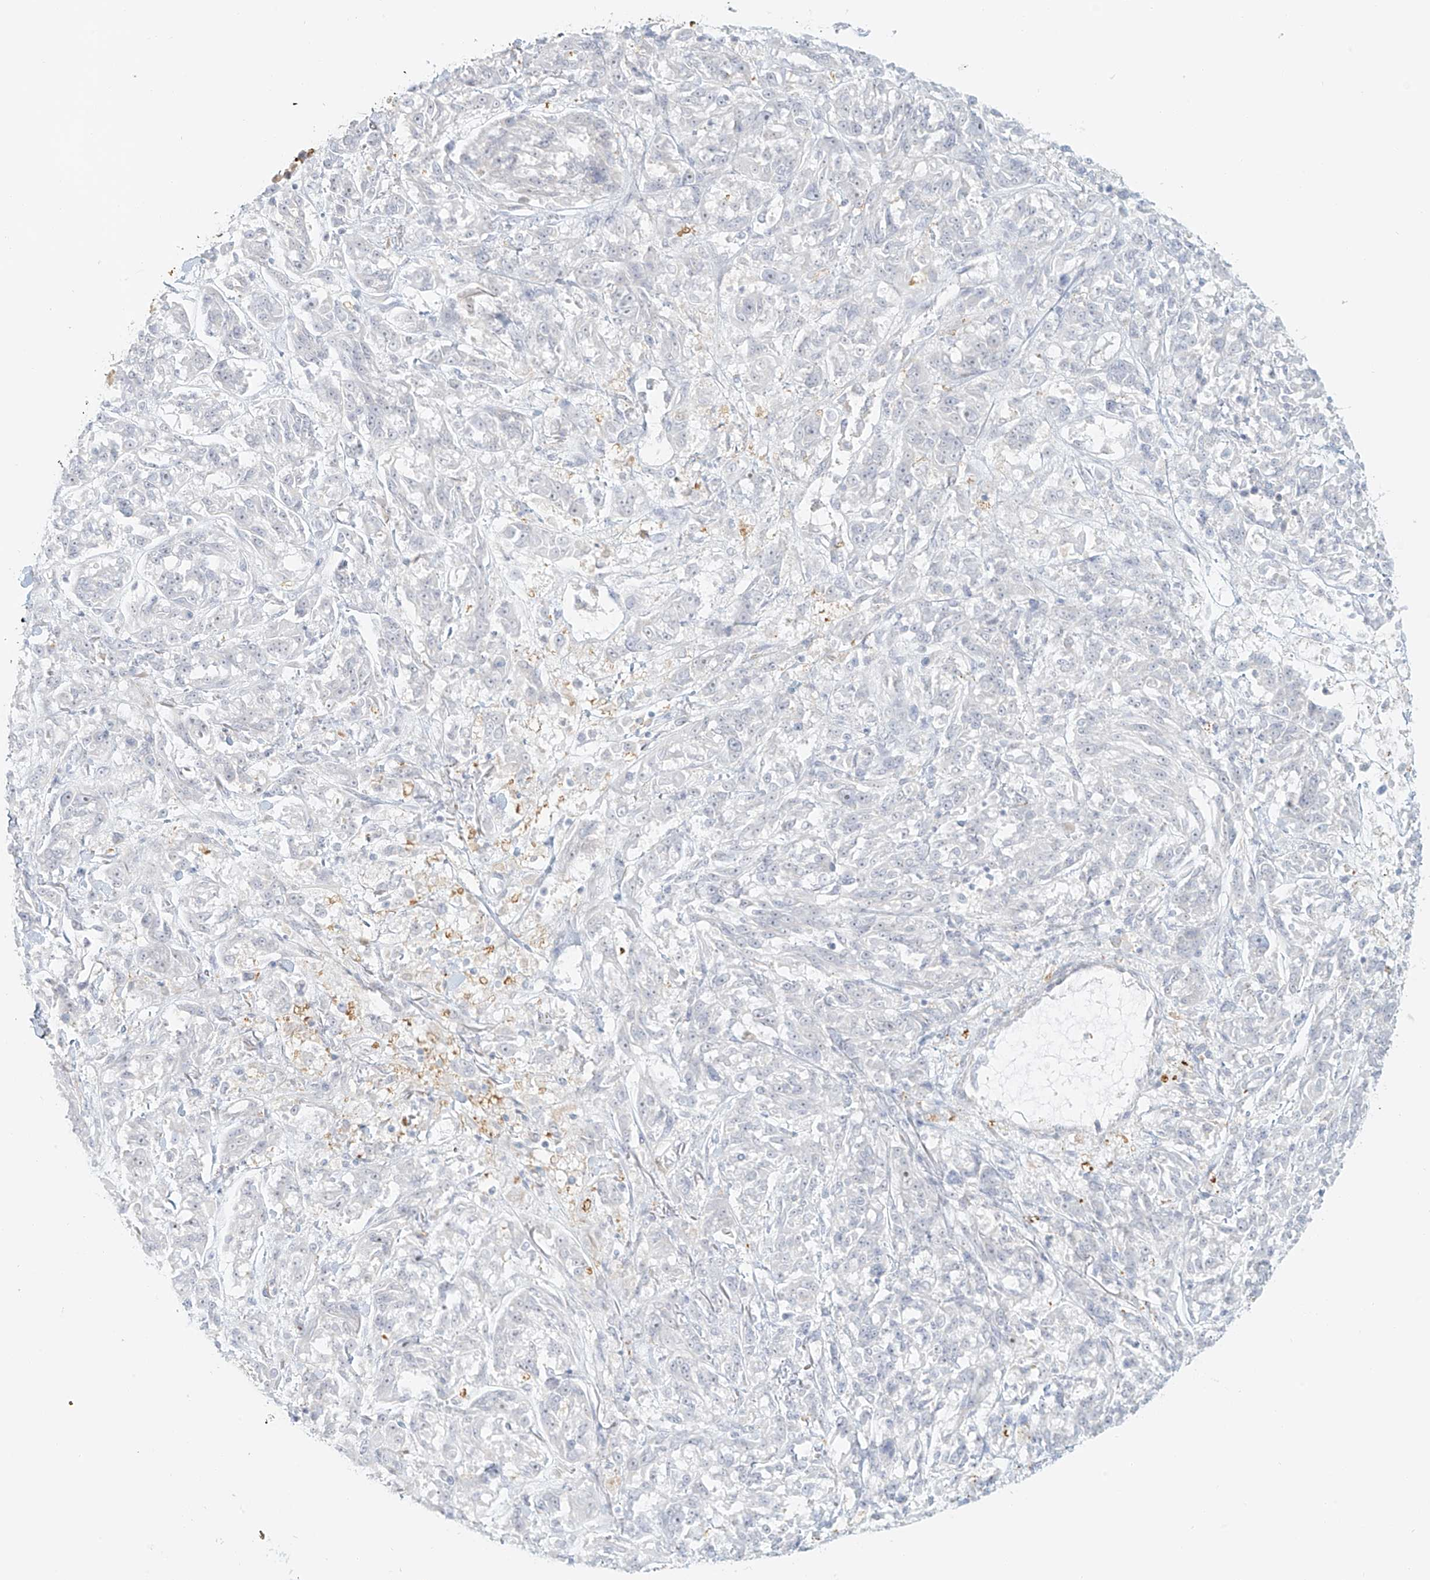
{"staining": {"intensity": "negative", "quantity": "none", "location": "none"}, "tissue": "melanoma", "cell_type": "Tumor cells", "image_type": "cancer", "snomed": [{"axis": "morphology", "description": "Malignant melanoma, NOS"}, {"axis": "topography", "description": "Skin"}], "caption": "High magnification brightfield microscopy of melanoma stained with DAB (3,3'-diaminobenzidine) (brown) and counterstained with hematoxylin (blue): tumor cells show no significant positivity.", "gene": "UPK1B", "patient": {"sex": "male", "age": 53}}